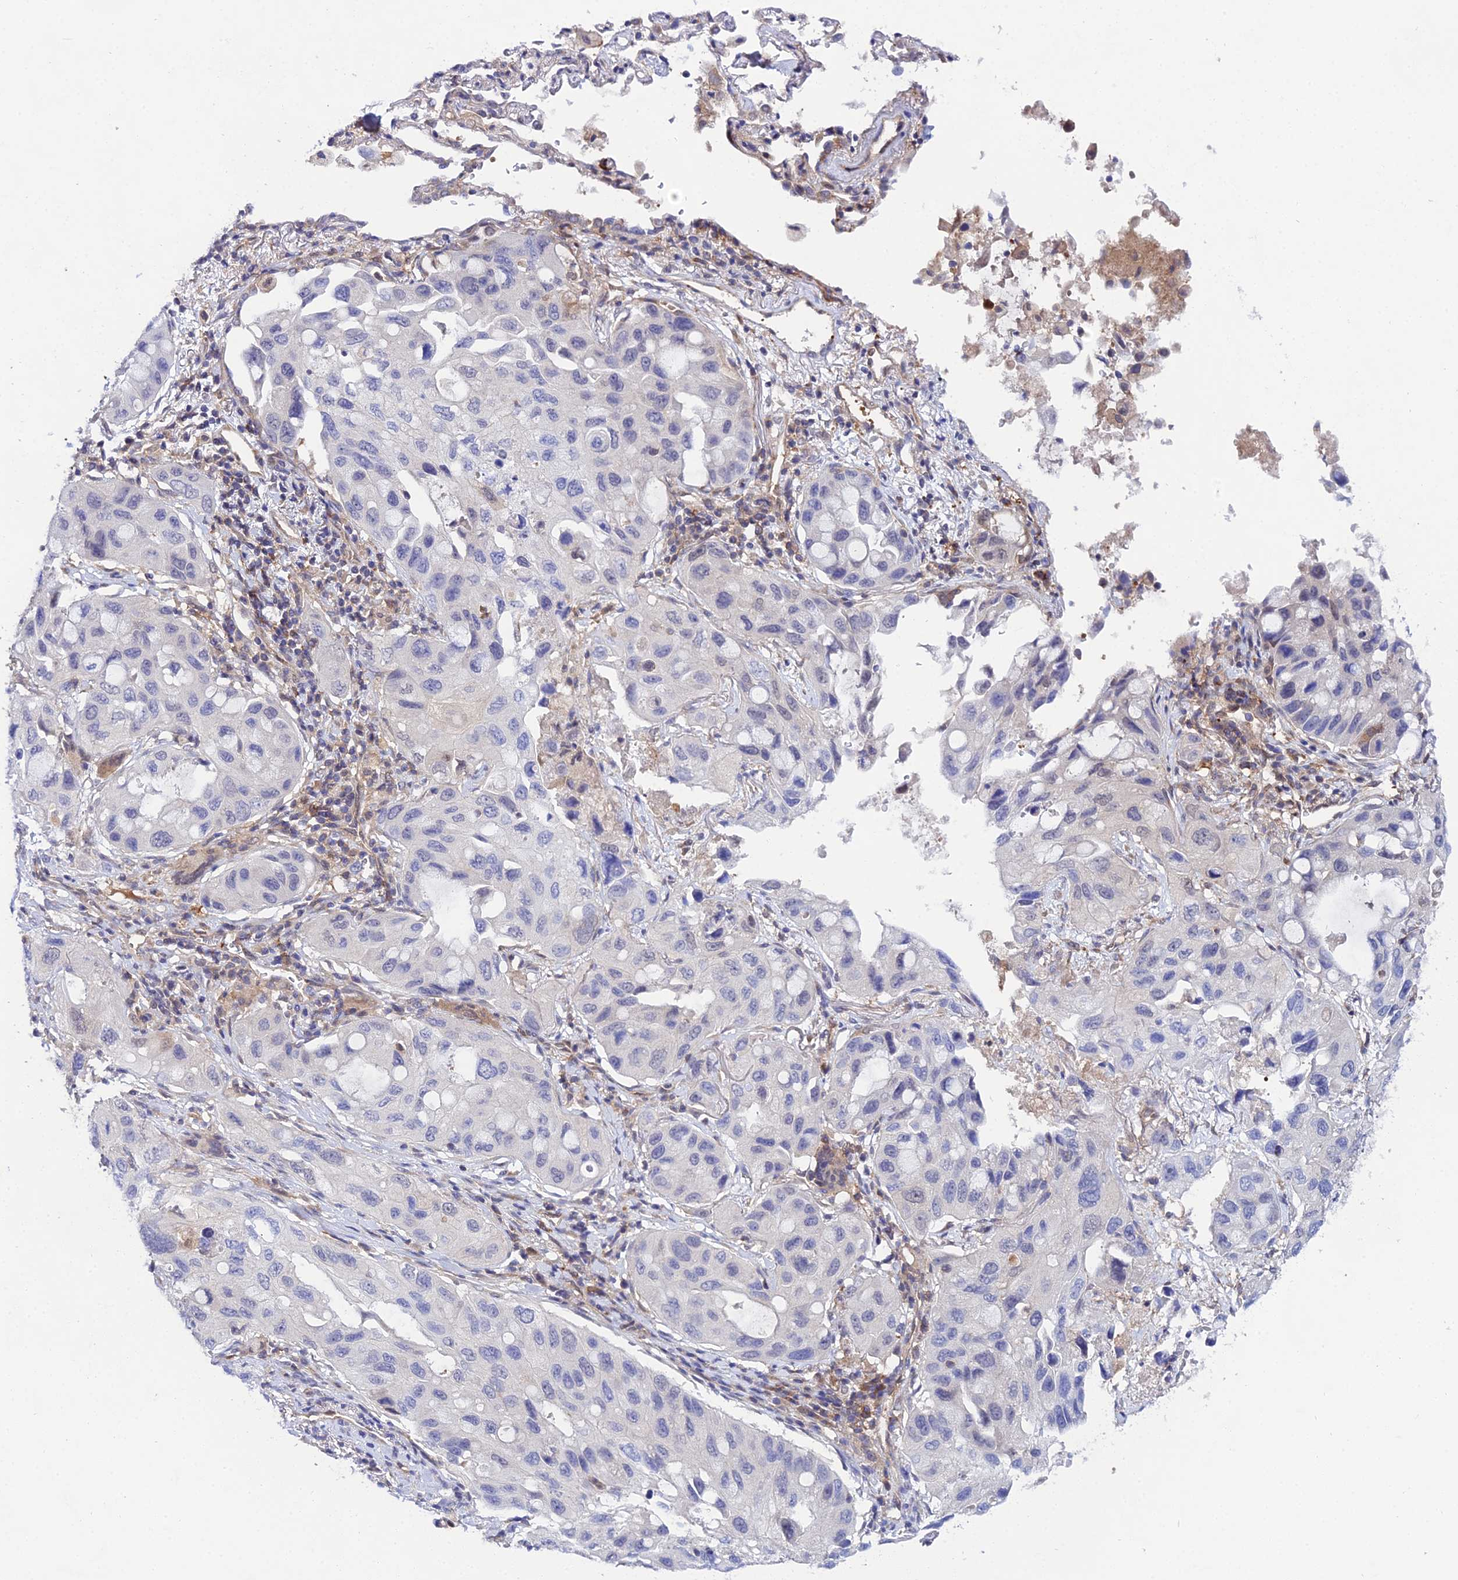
{"staining": {"intensity": "negative", "quantity": "none", "location": "none"}, "tissue": "lung cancer", "cell_type": "Tumor cells", "image_type": "cancer", "snomed": [{"axis": "morphology", "description": "Squamous cell carcinoma, NOS"}, {"axis": "topography", "description": "Lung"}], "caption": "Immunohistochemistry (IHC) histopathology image of human lung cancer stained for a protein (brown), which demonstrates no positivity in tumor cells.", "gene": "PPP2R2C", "patient": {"sex": "female", "age": 73}}